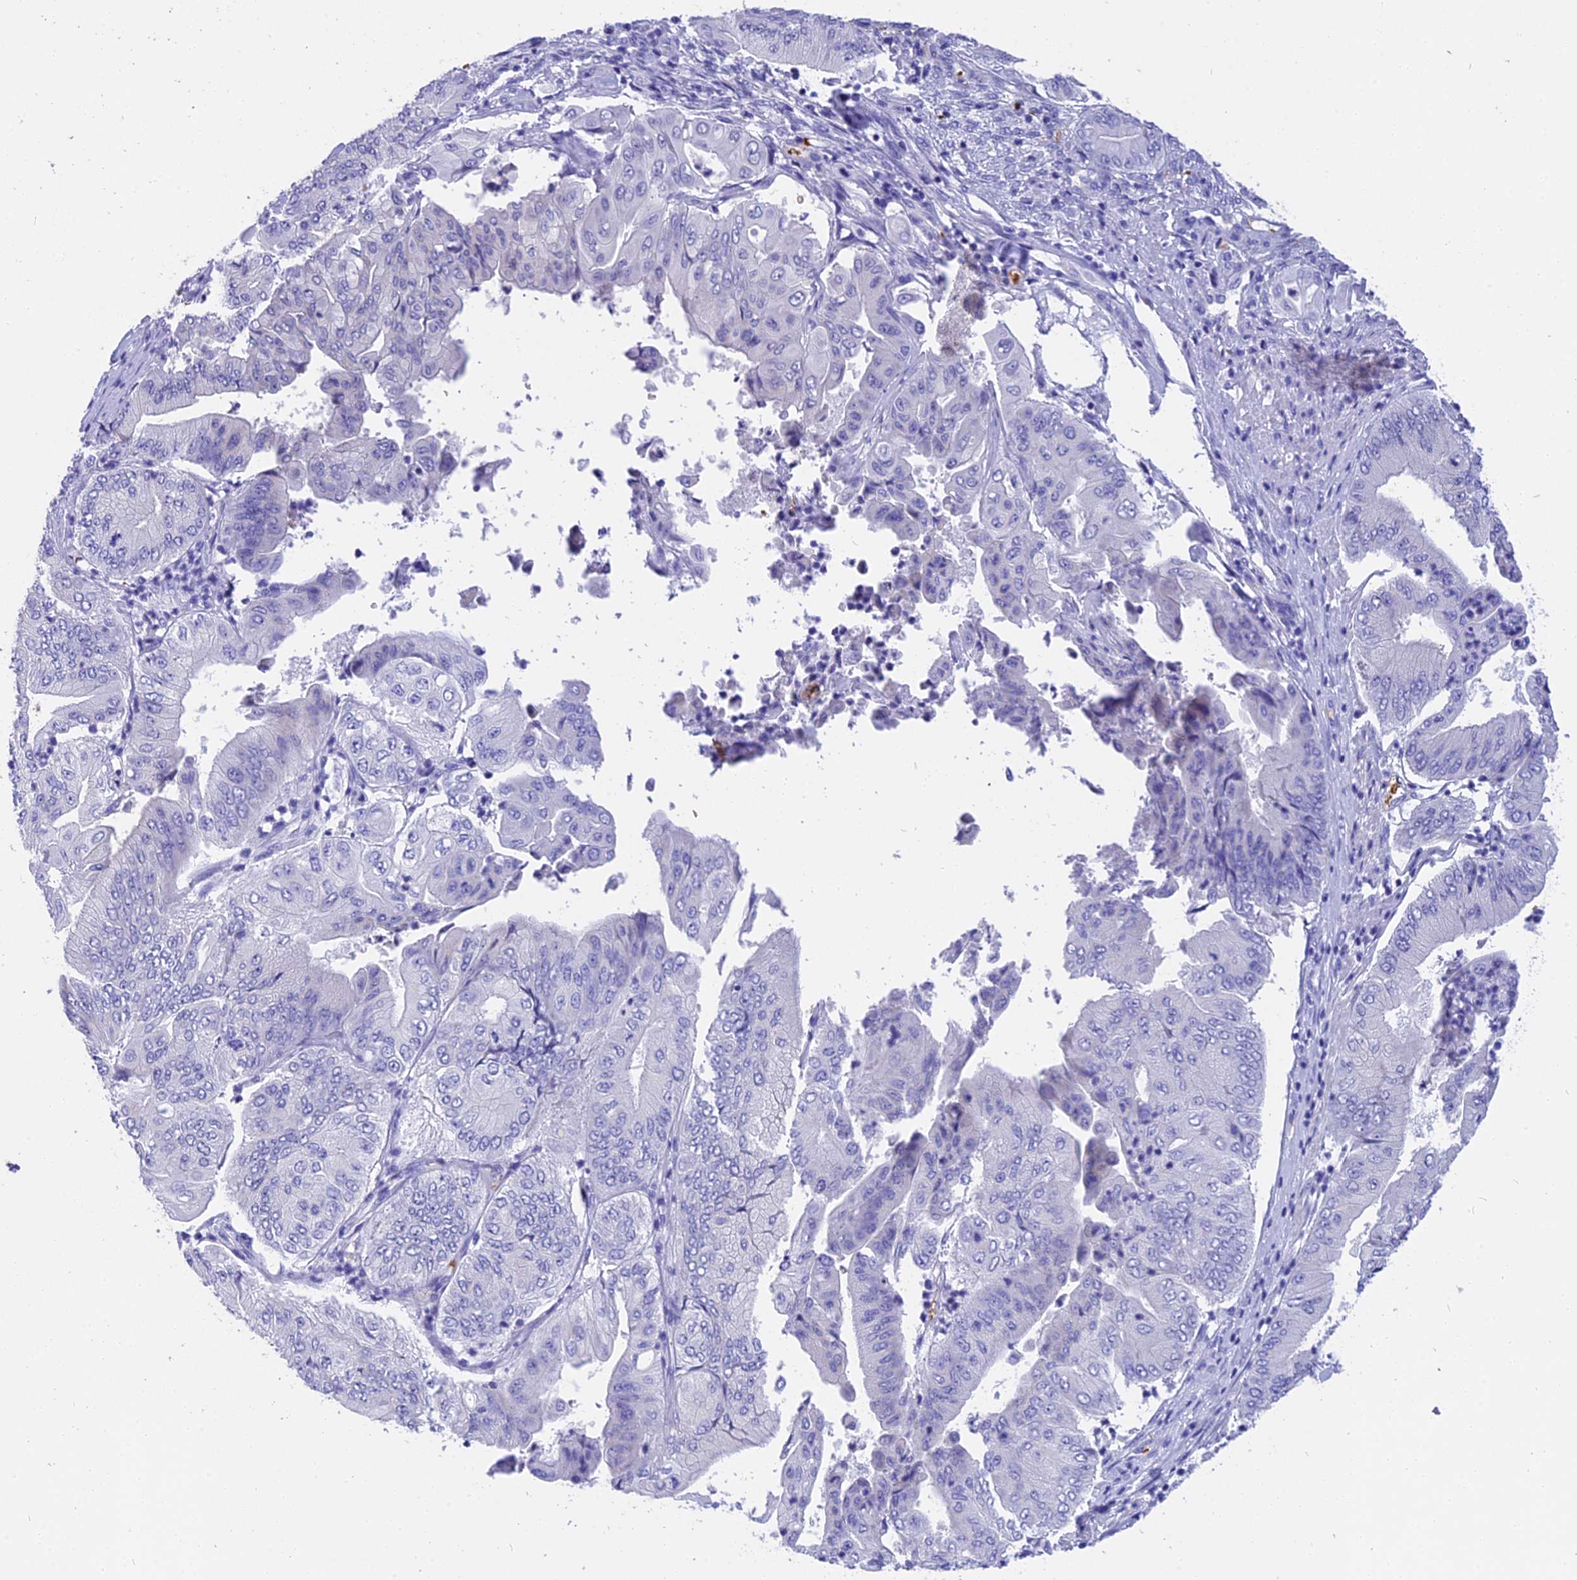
{"staining": {"intensity": "negative", "quantity": "none", "location": "none"}, "tissue": "pancreatic cancer", "cell_type": "Tumor cells", "image_type": "cancer", "snomed": [{"axis": "morphology", "description": "Adenocarcinoma, NOS"}, {"axis": "topography", "description": "Pancreas"}], "caption": "Immunohistochemistry (IHC) of pancreatic adenocarcinoma reveals no positivity in tumor cells.", "gene": "TNNC2", "patient": {"sex": "female", "age": 77}}